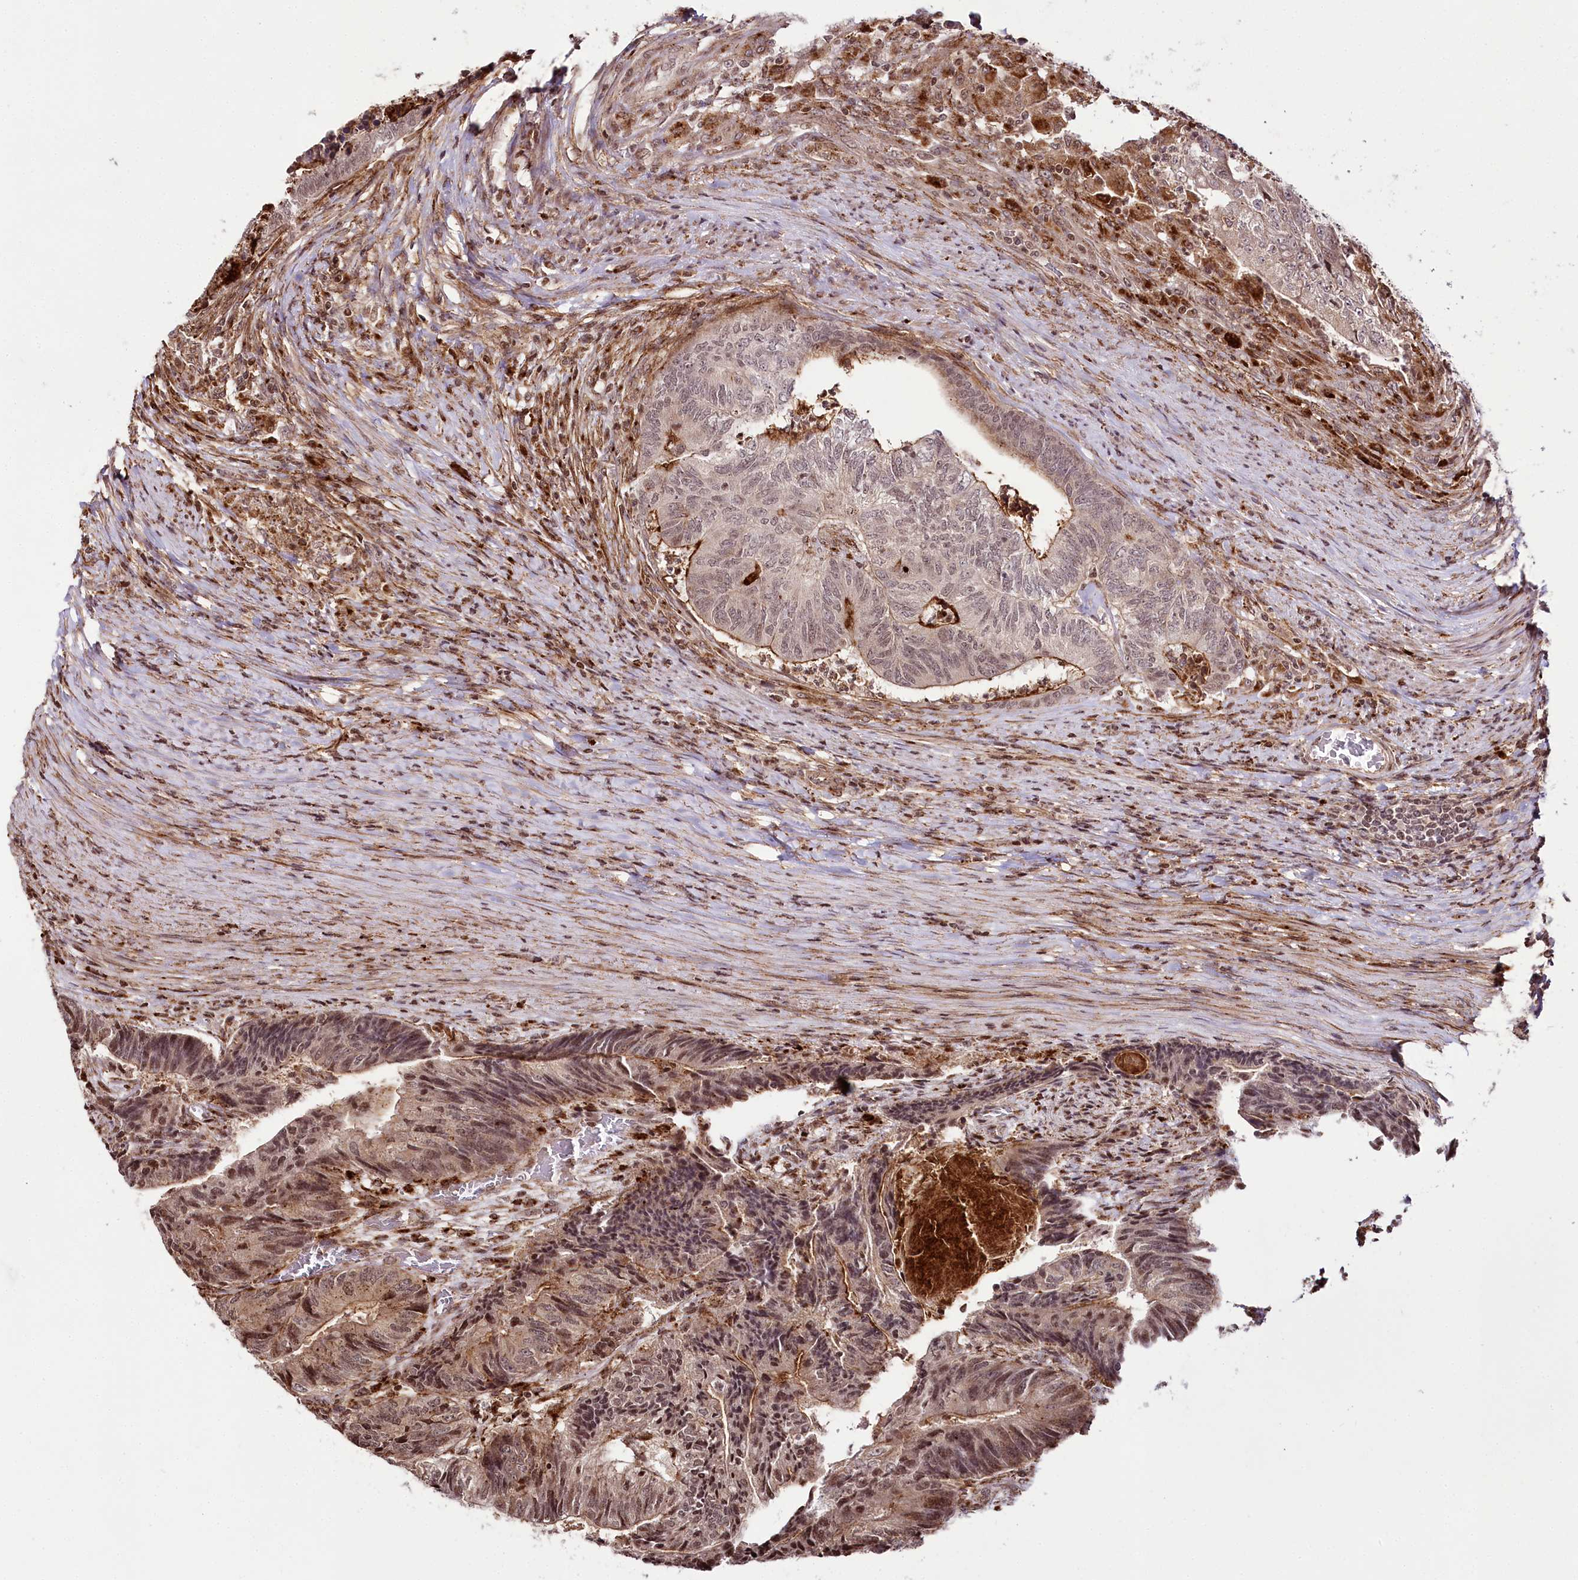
{"staining": {"intensity": "moderate", "quantity": "<25%", "location": "cytoplasmic/membranous,nuclear"}, "tissue": "colorectal cancer", "cell_type": "Tumor cells", "image_type": "cancer", "snomed": [{"axis": "morphology", "description": "Adenocarcinoma, NOS"}, {"axis": "topography", "description": "Colon"}], "caption": "Colorectal cancer stained with a brown dye exhibits moderate cytoplasmic/membranous and nuclear positive positivity in approximately <25% of tumor cells.", "gene": "HOXC8", "patient": {"sex": "female", "age": 67}}